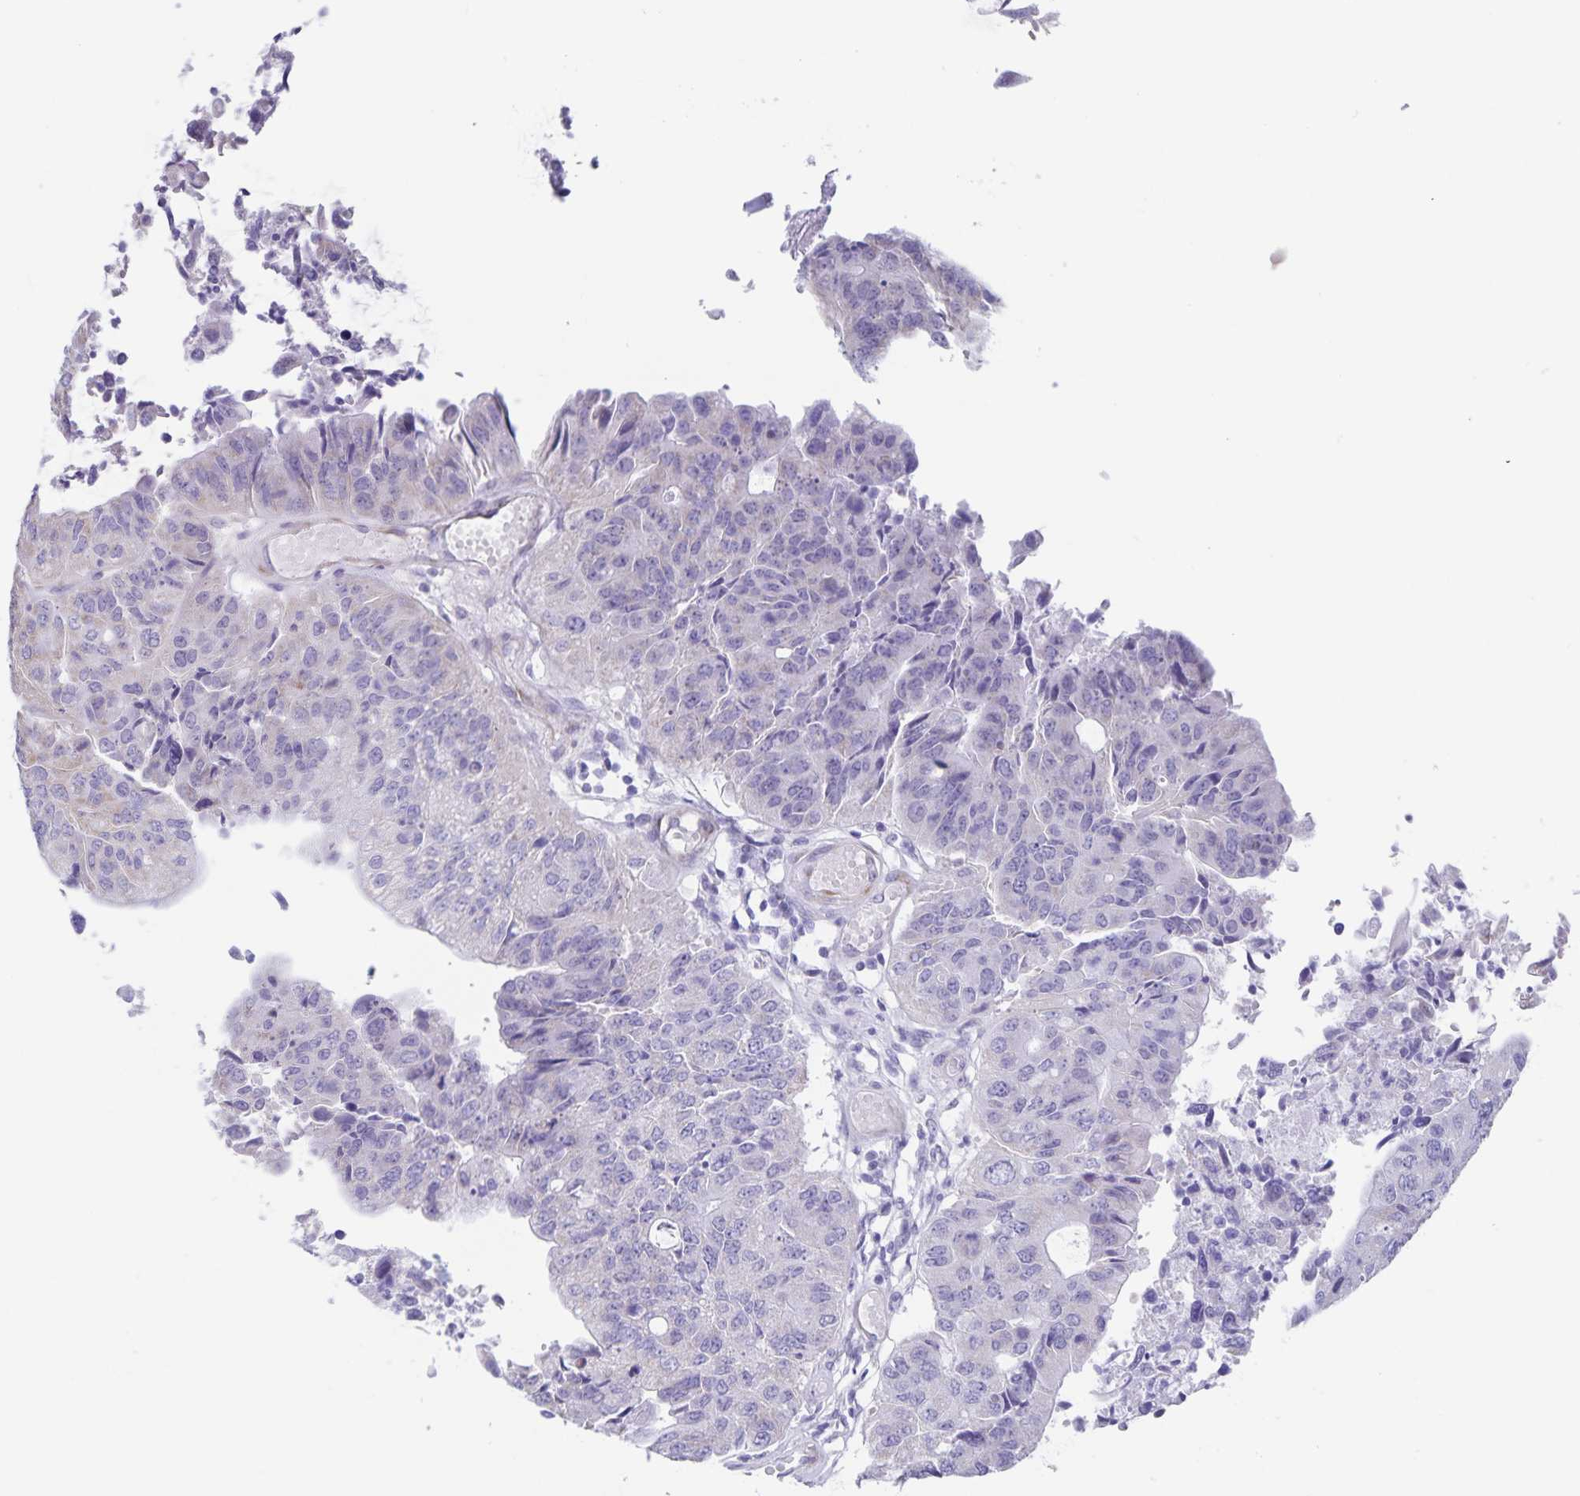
{"staining": {"intensity": "negative", "quantity": "none", "location": "none"}, "tissue": "colorectal cancer", "cell_type": "Tumor cells", "image_type": "cancer", "snomed": [{"axis": "morphology", "description": "Adenocarcinoma, NOS"}, {"axis": "topography", "description": "Colon"}], "caption": "The immunohistochemistry (IHC) micrograph has no significant staining in tumor cells of colorectal cancer tissue.", "gene": "SYNM", "patient": {"sex": "female", "age": 67}}